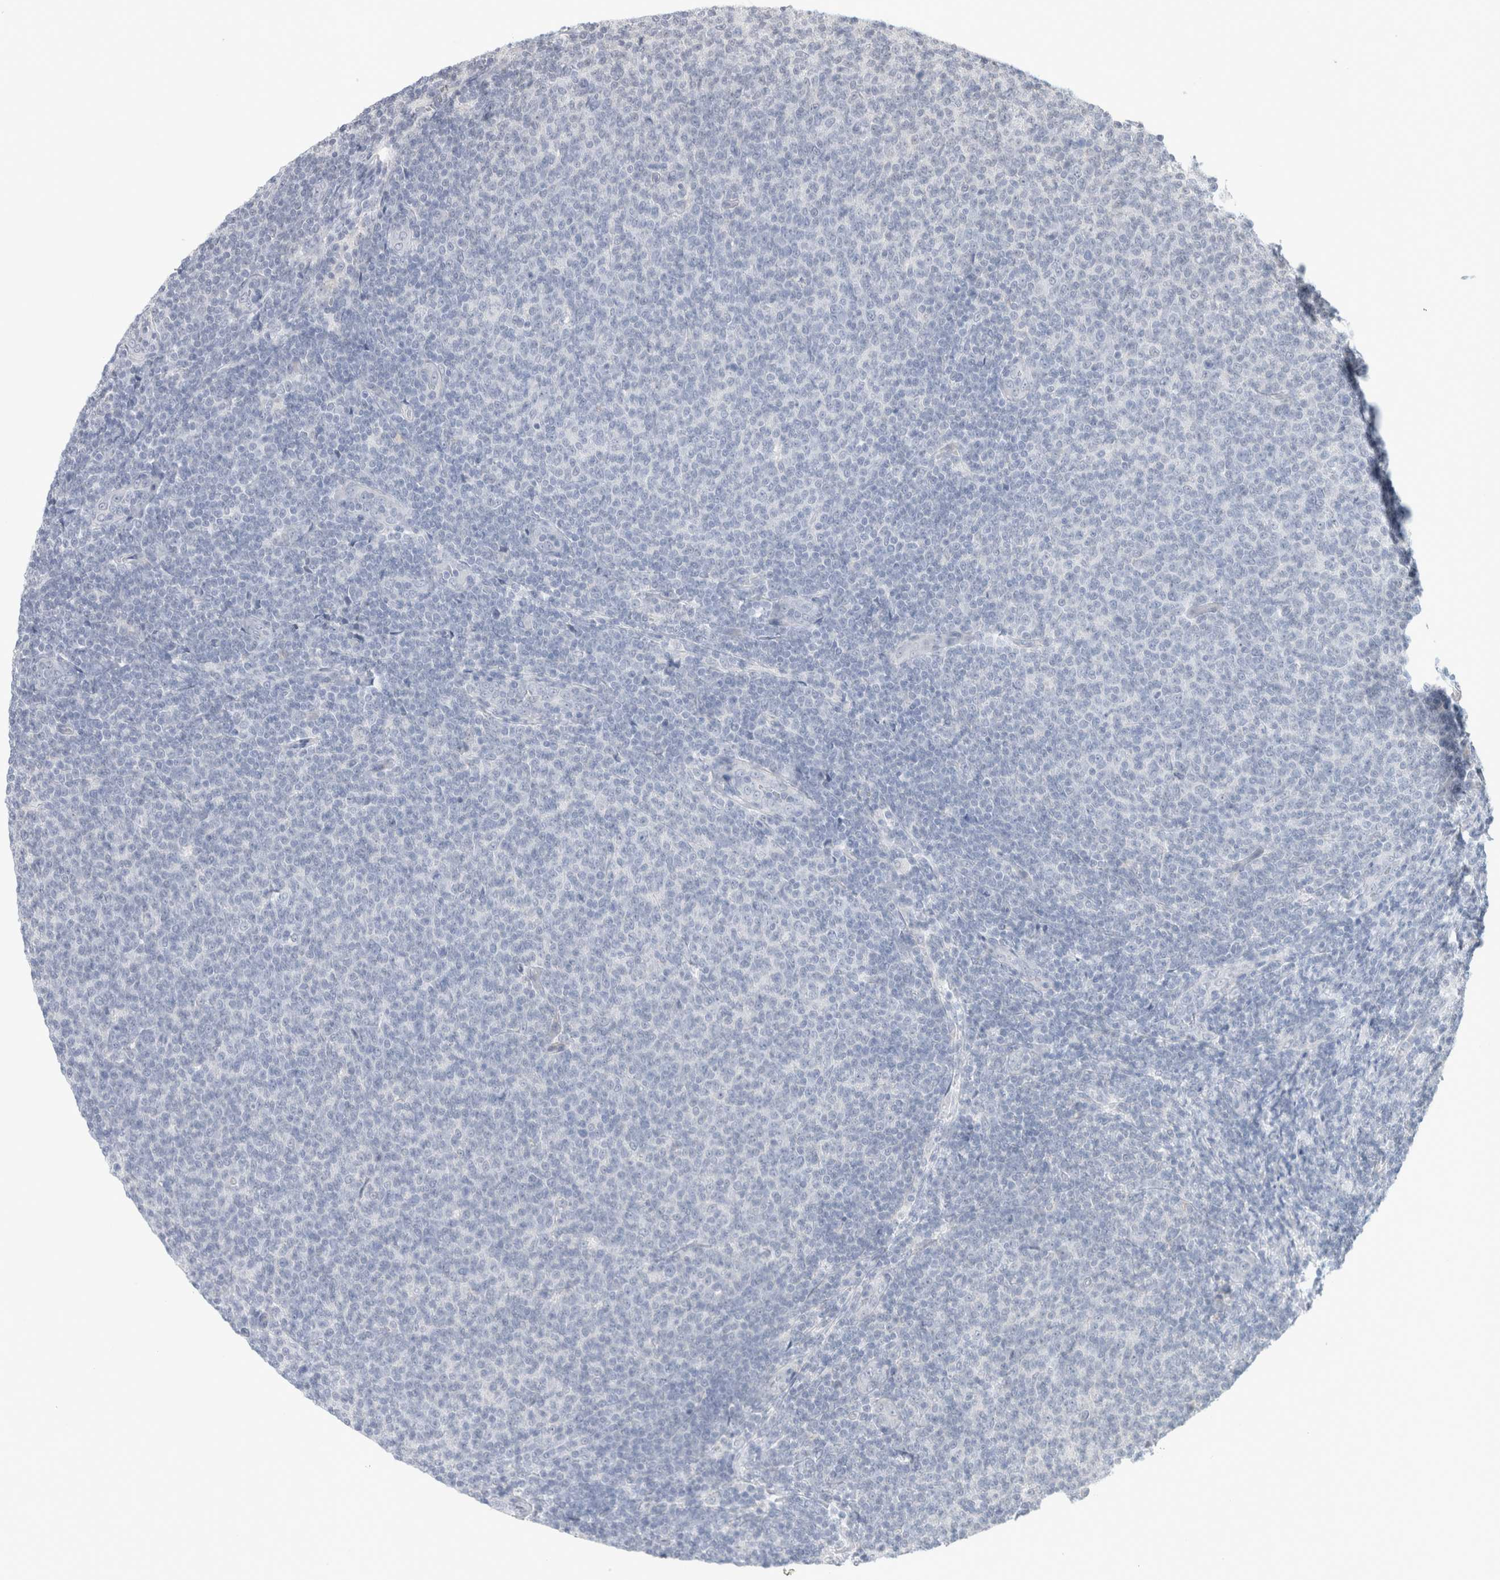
{"staining": {"intensity": "negative", "quantity": "none", "location": "none"}, "tissue": "lymphoma", "cell_type": "Tumor cells", "image_type": "cancer", "snomed": [{"axis": "morphology", "description": "Malignant lymphoma, non-Hodgkin's type, Low grade"}, {"axis": "topography", "description": "Lymph node"}], "caption": "Lymphoma stained for a protein using immunohistochemistry shows no positivity tumor cells.", "gene": "SYDE2", "patient": {"sex": "male", "age": 66}}